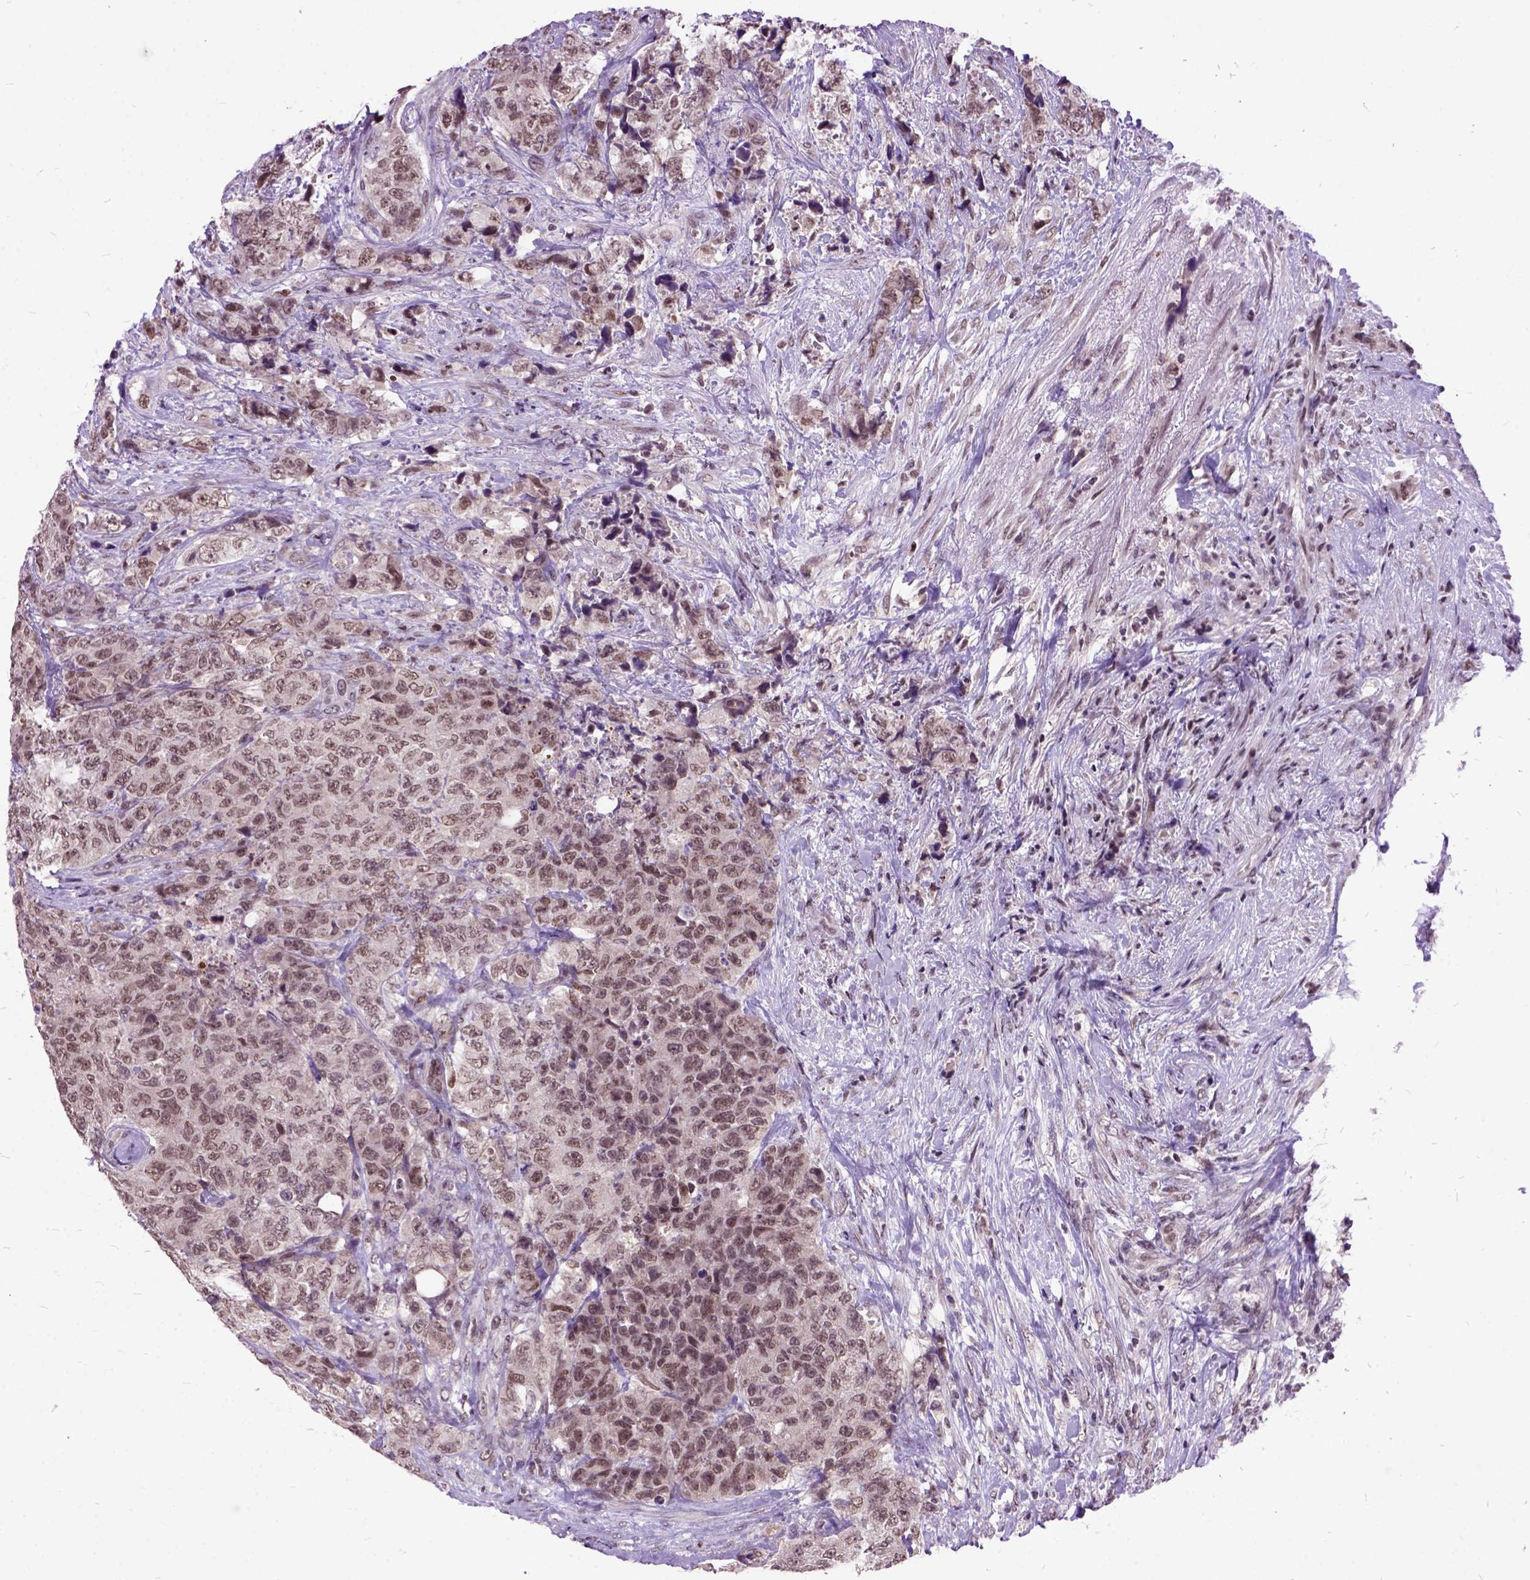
{"staining": {"intensity": "moderate", "quantity": ">75%", "location": "nuclear"}, "tissue": "urothelial cancer", "cell_type": "Tumor cells", "image_type": "cancer", "snomed": [{"axis": "morphology", "description": "Urothelial carcinoma, High grade"}, {"axis": "topography", "description": "Urinary bladder"}], "caption": "A histopathology image of urothelial carcinoma (high-grade) stained for a protein demonstrates moderate nuclear brown staining in tumor cells. (Stains: DAB in brown, nuclei in blue, Microscopy: brightfield microscopy at high magnification).", "gene": "ORC5", "patient": {"sex": "female", "age": 78}}